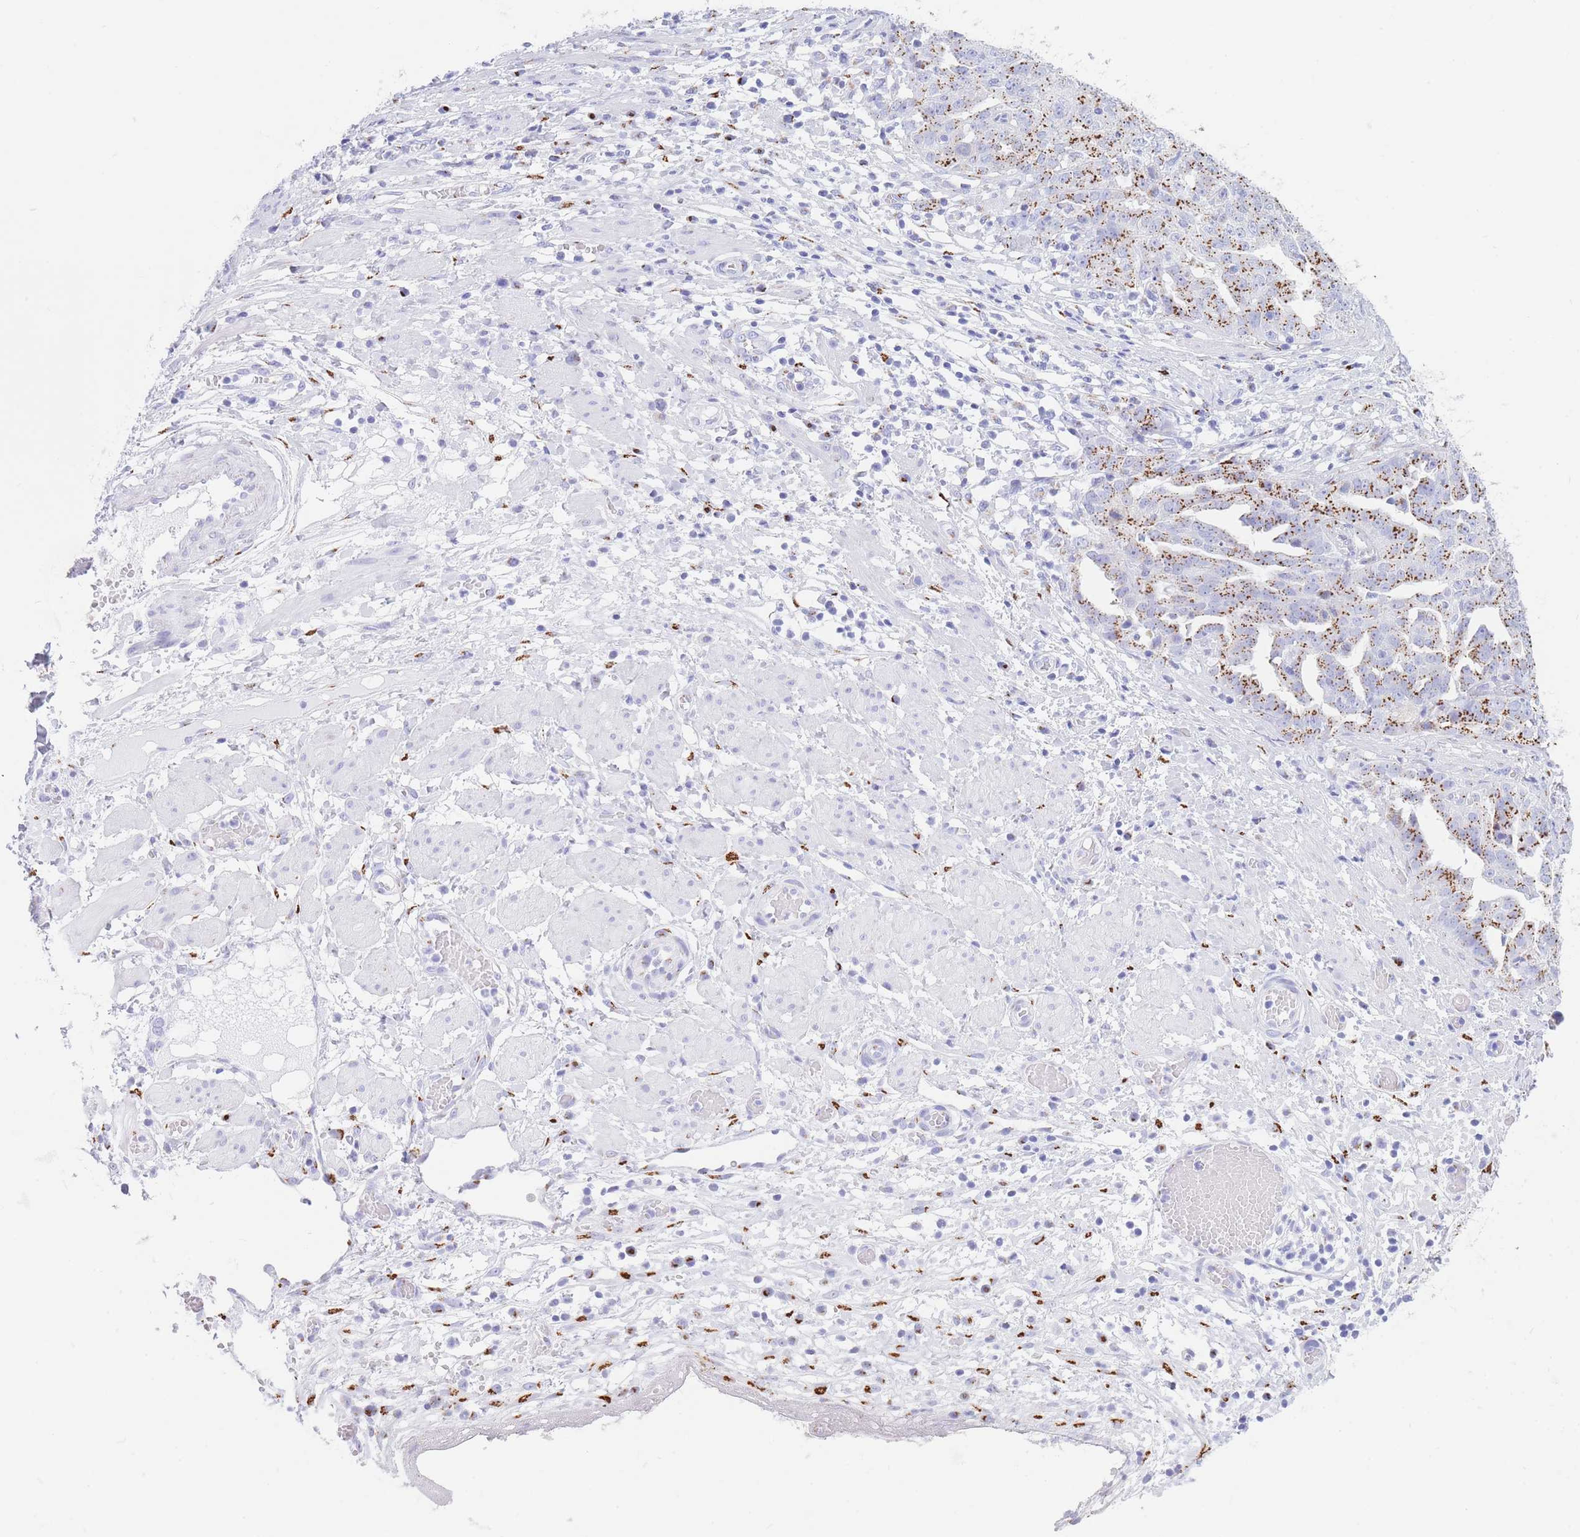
{"staining": {"intensity": "strong", "quantity": ">75%", "location": "cytoplasmic/membranous"}, "tissue": "ovarian cancer", "cell_type": "Tumor cells", "image_type": "cancer", "snomed": [{"axis": "morphology", "description": "Cystadenocarcinoma, serous, NOS"}, {"axis": "topography", "description": "Ovary"}], "caption": "A brown stain labels strong cytoplasmic/membranous staining of a protein in serous cystadenocarcinoma (ovarian) tumor cells.", "gene": "FAM3C", "patient": {"sex": "female", "age": 58}}